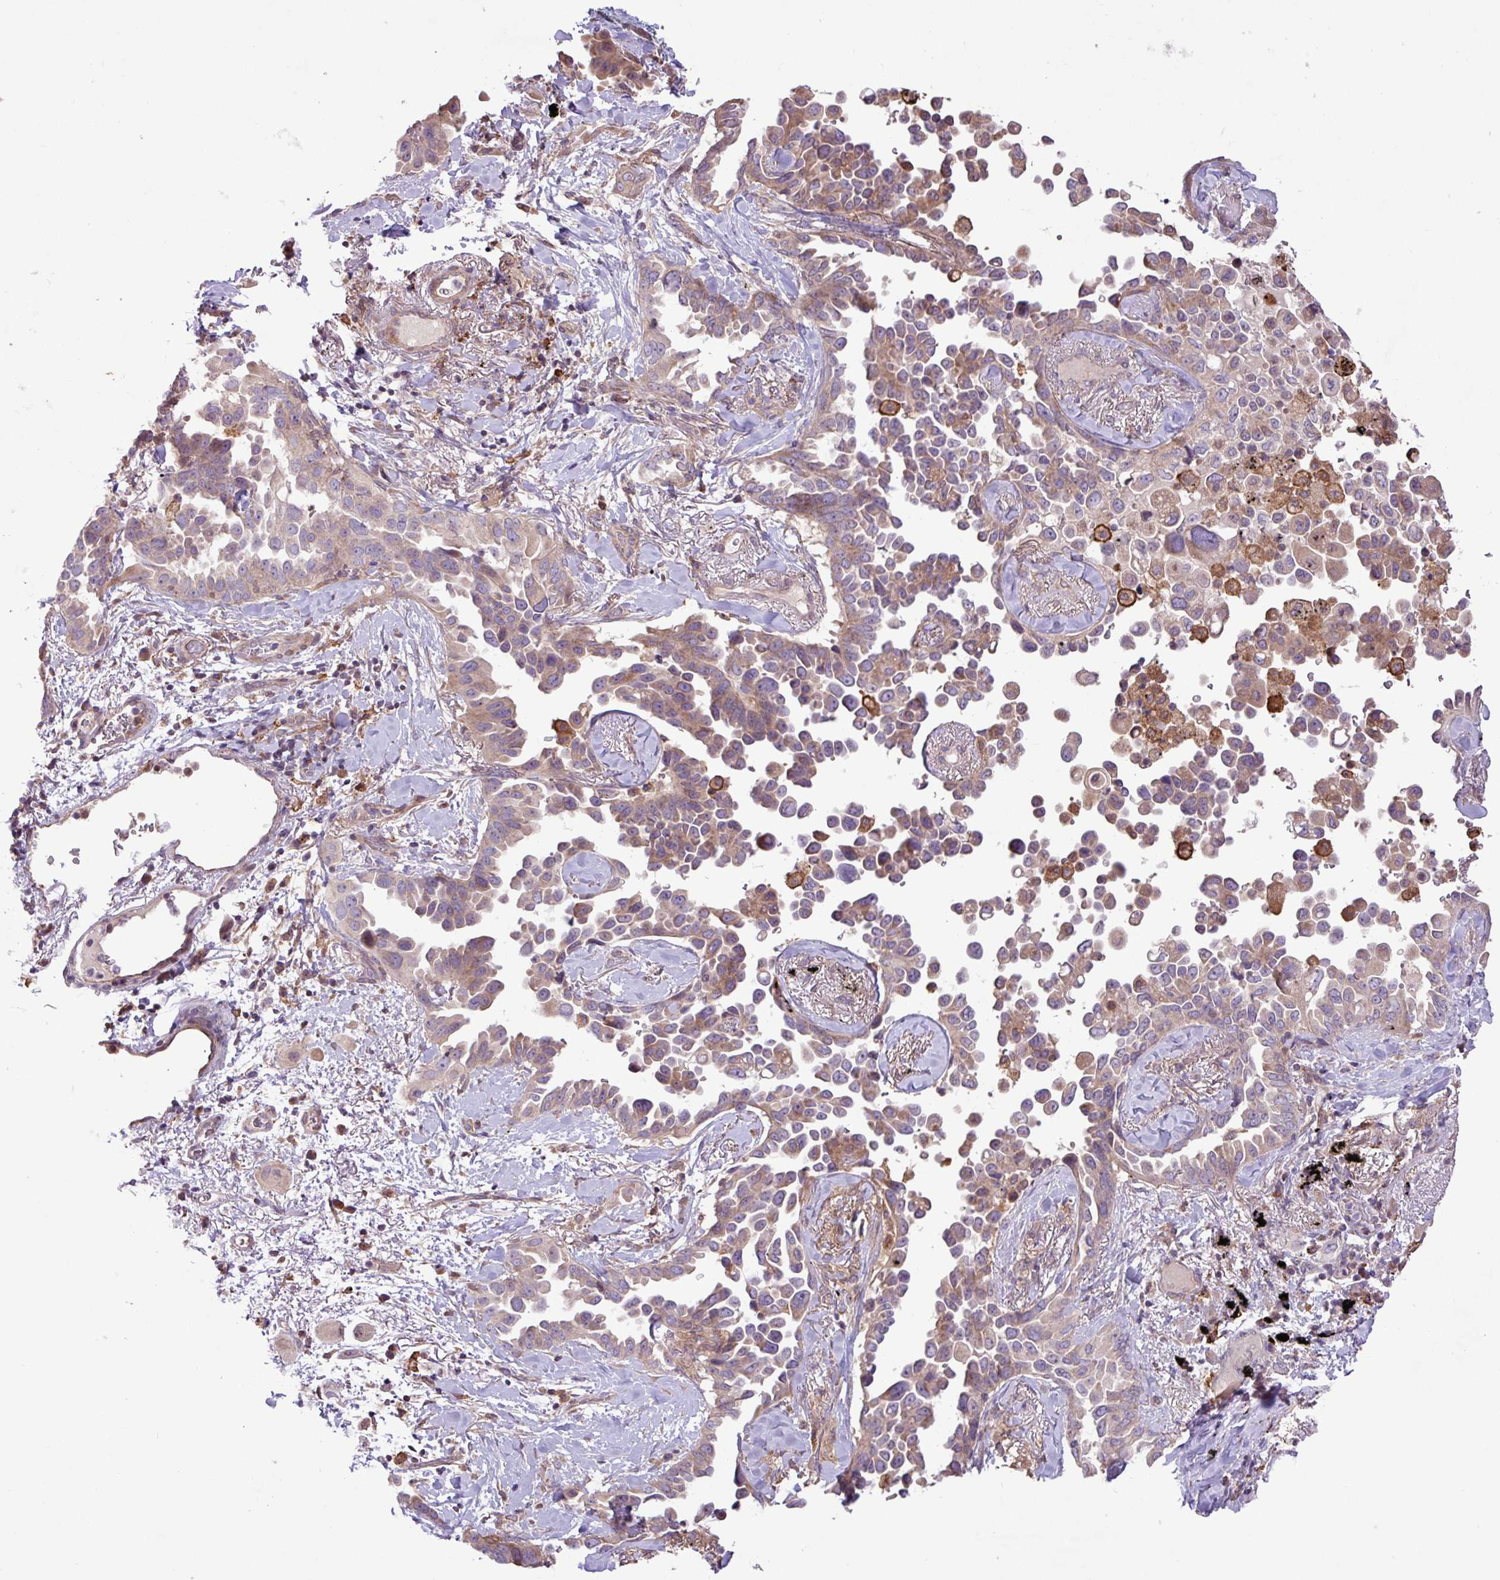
{"staining": {"intensity": "weak", "quantity": "25%-75%", "location": "cytoplasmic/membranous"}, "tissue": "lung cancer", "cell_type": "Tumor cells", "image_type": "cancer", "snomed": [{"axis": "morphology", "description": "Adenocarcinoma, NOS"}, {"axis": "topography", "description": "Lung"}], "caption": "The image exhibits immunohistochemical staining of lung adenocarcinoma. There is weak cytoplasmic/membranous positivity is seen in about 25%-75% of tumor cells. (DAB = brown stain, brightfield microscopy at high magnification).", "gene": "ARHGEF25", "patient": {"sex": "female", "age": 67}}